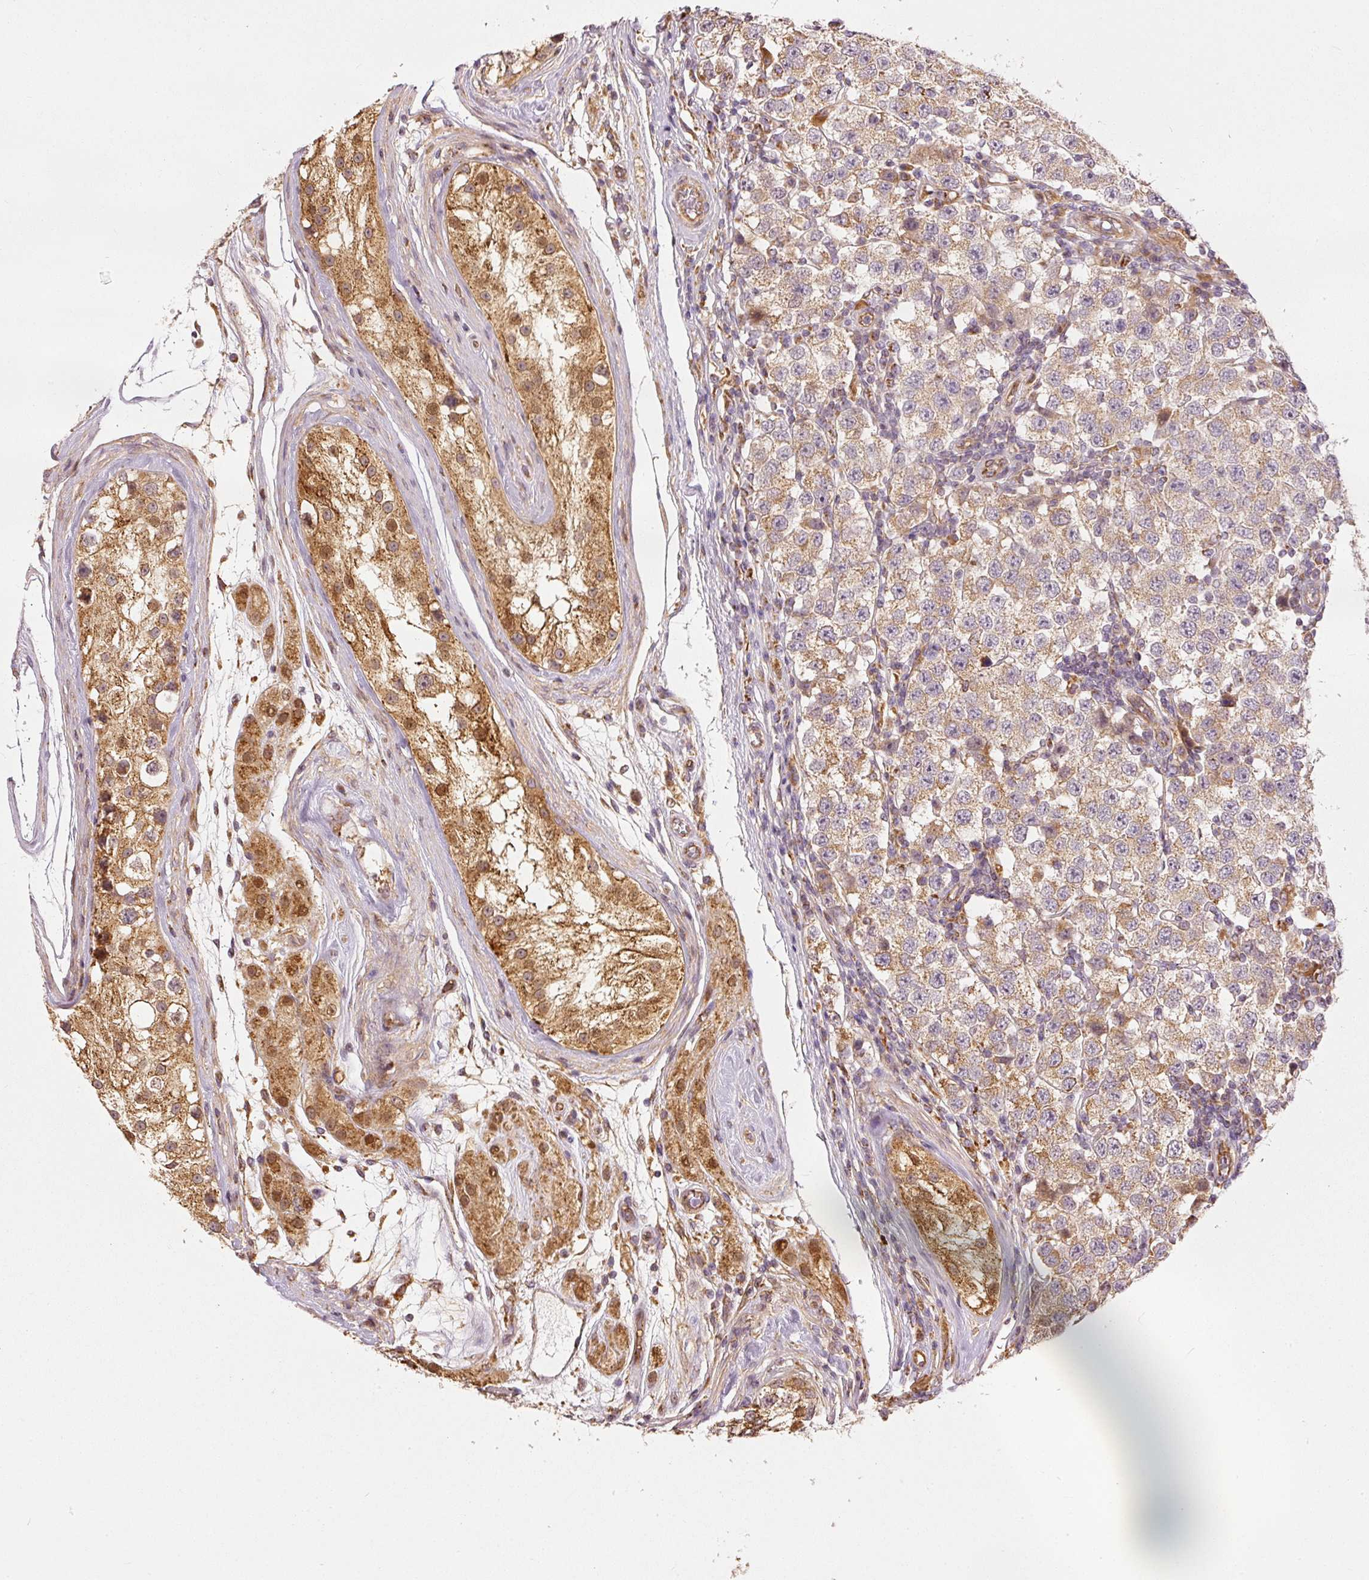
{"staining": {"intensity": "moderate", "quantity": ">75%", "location": "cytoplasmic/membranous"}, "tissue": "testis cancer", "cell_type": "Tumor cells", "image_type": "cancer", "snomed": [{"axis": "morphology", "description": "Seminoma, NOS"}, {"axis": "topography", "description": "Testis"}], "caption": "Protein expression analysis of testis cancer (seminoma) exhibits moderate cytoplasmic/membranous positivity in approximately >75% of tumor cells.", "gene": "MTHFD1L", "patient": {"sex": "male", "age": 34}}